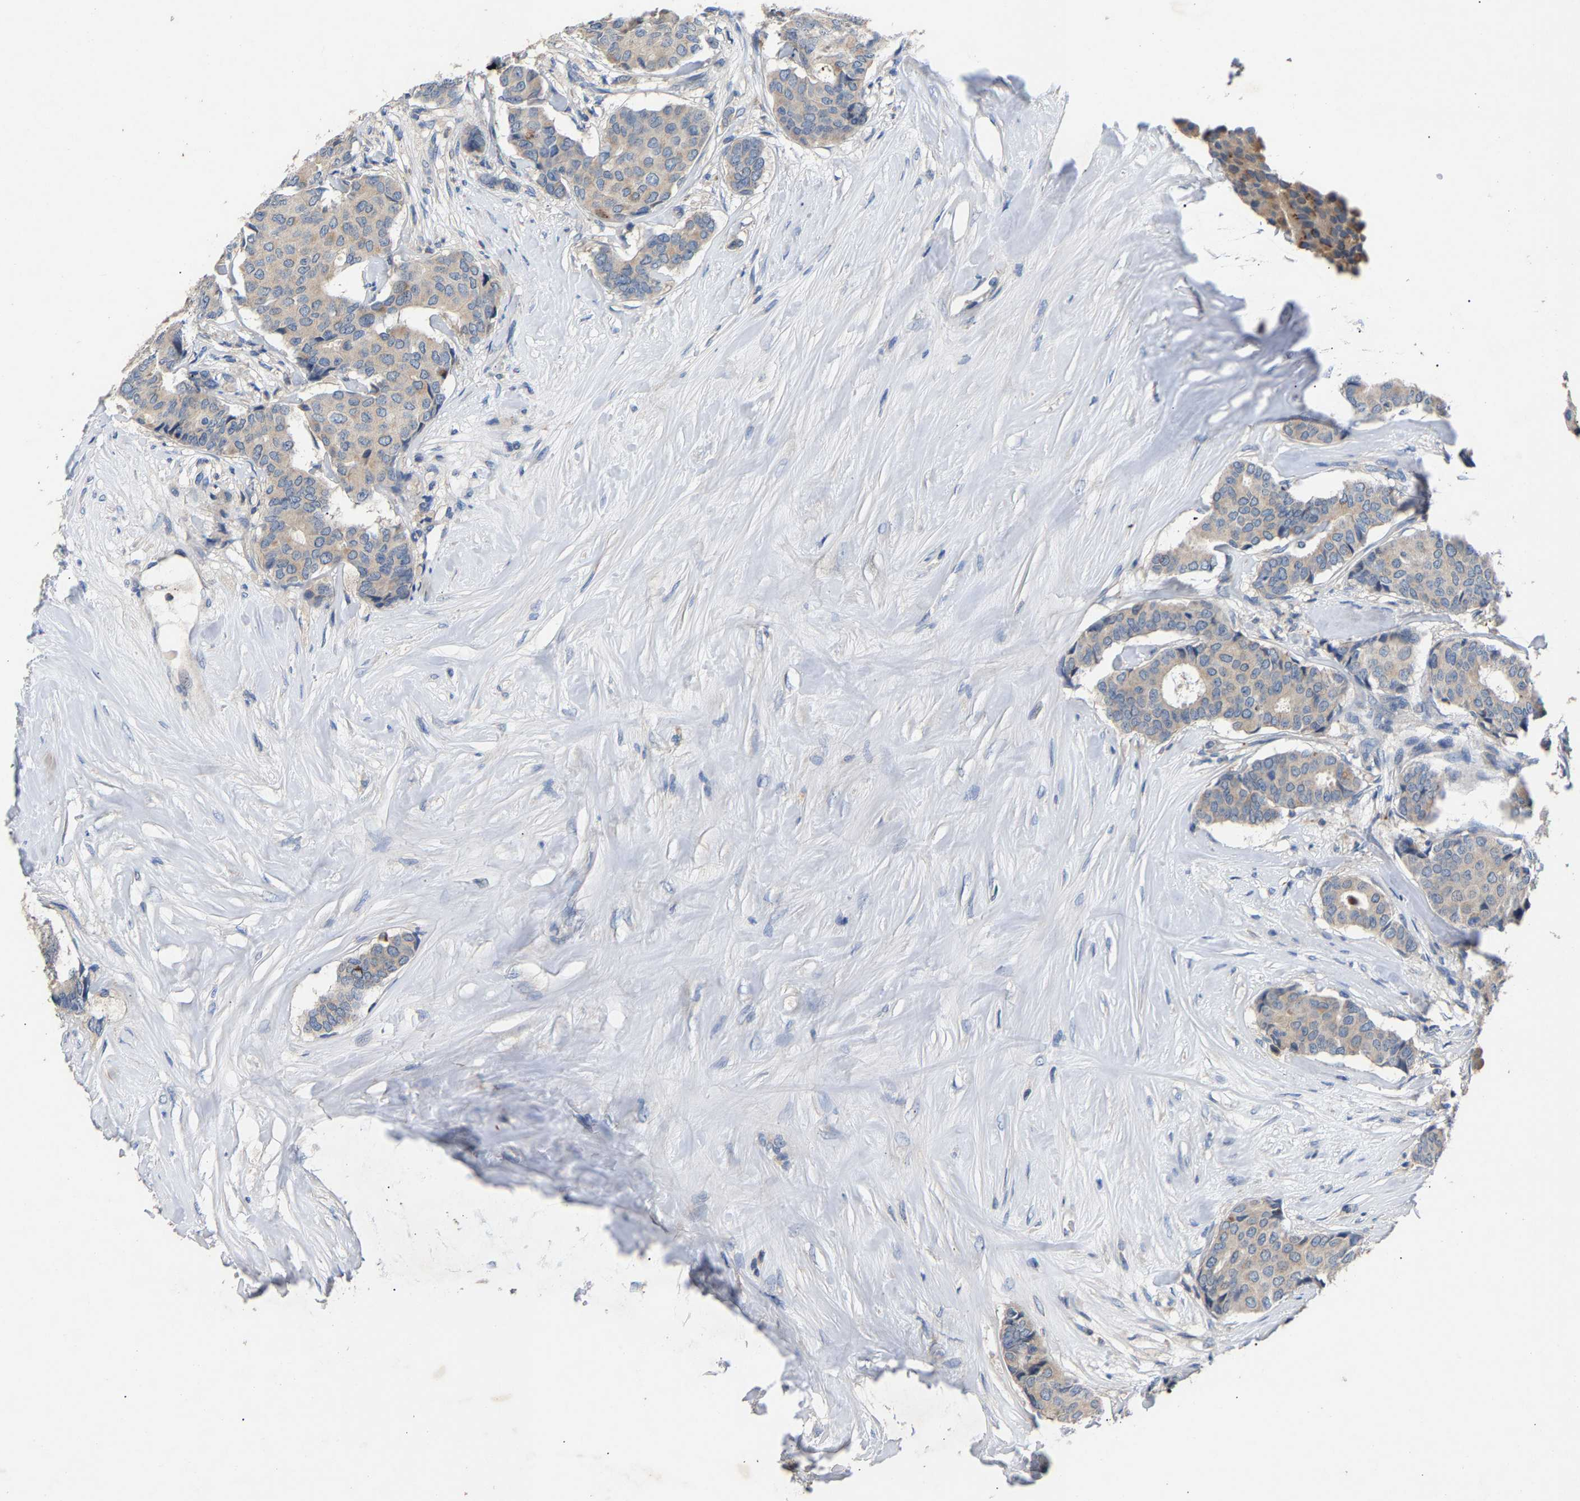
{"staining": {"intensity": "weak", "quantity": ">75%", "location": "cytoplasmic/membranous"}, "tissue": "breast cancer", "cell_type": "Tumor cells", "image_type": "cancer", "snomed": [{"axis": "morphology", "description": "Duct carcinoma"}, {"axis": "topography", "description": "Breast"}], "caption": "Human breast cancer stained for a protein (brown) reveals weak cytoplasmic/membranous positive positivity in about >75% of tumor cells.", "gene": "CCDC171", "patient": {"sex": "female", "age": 75}}